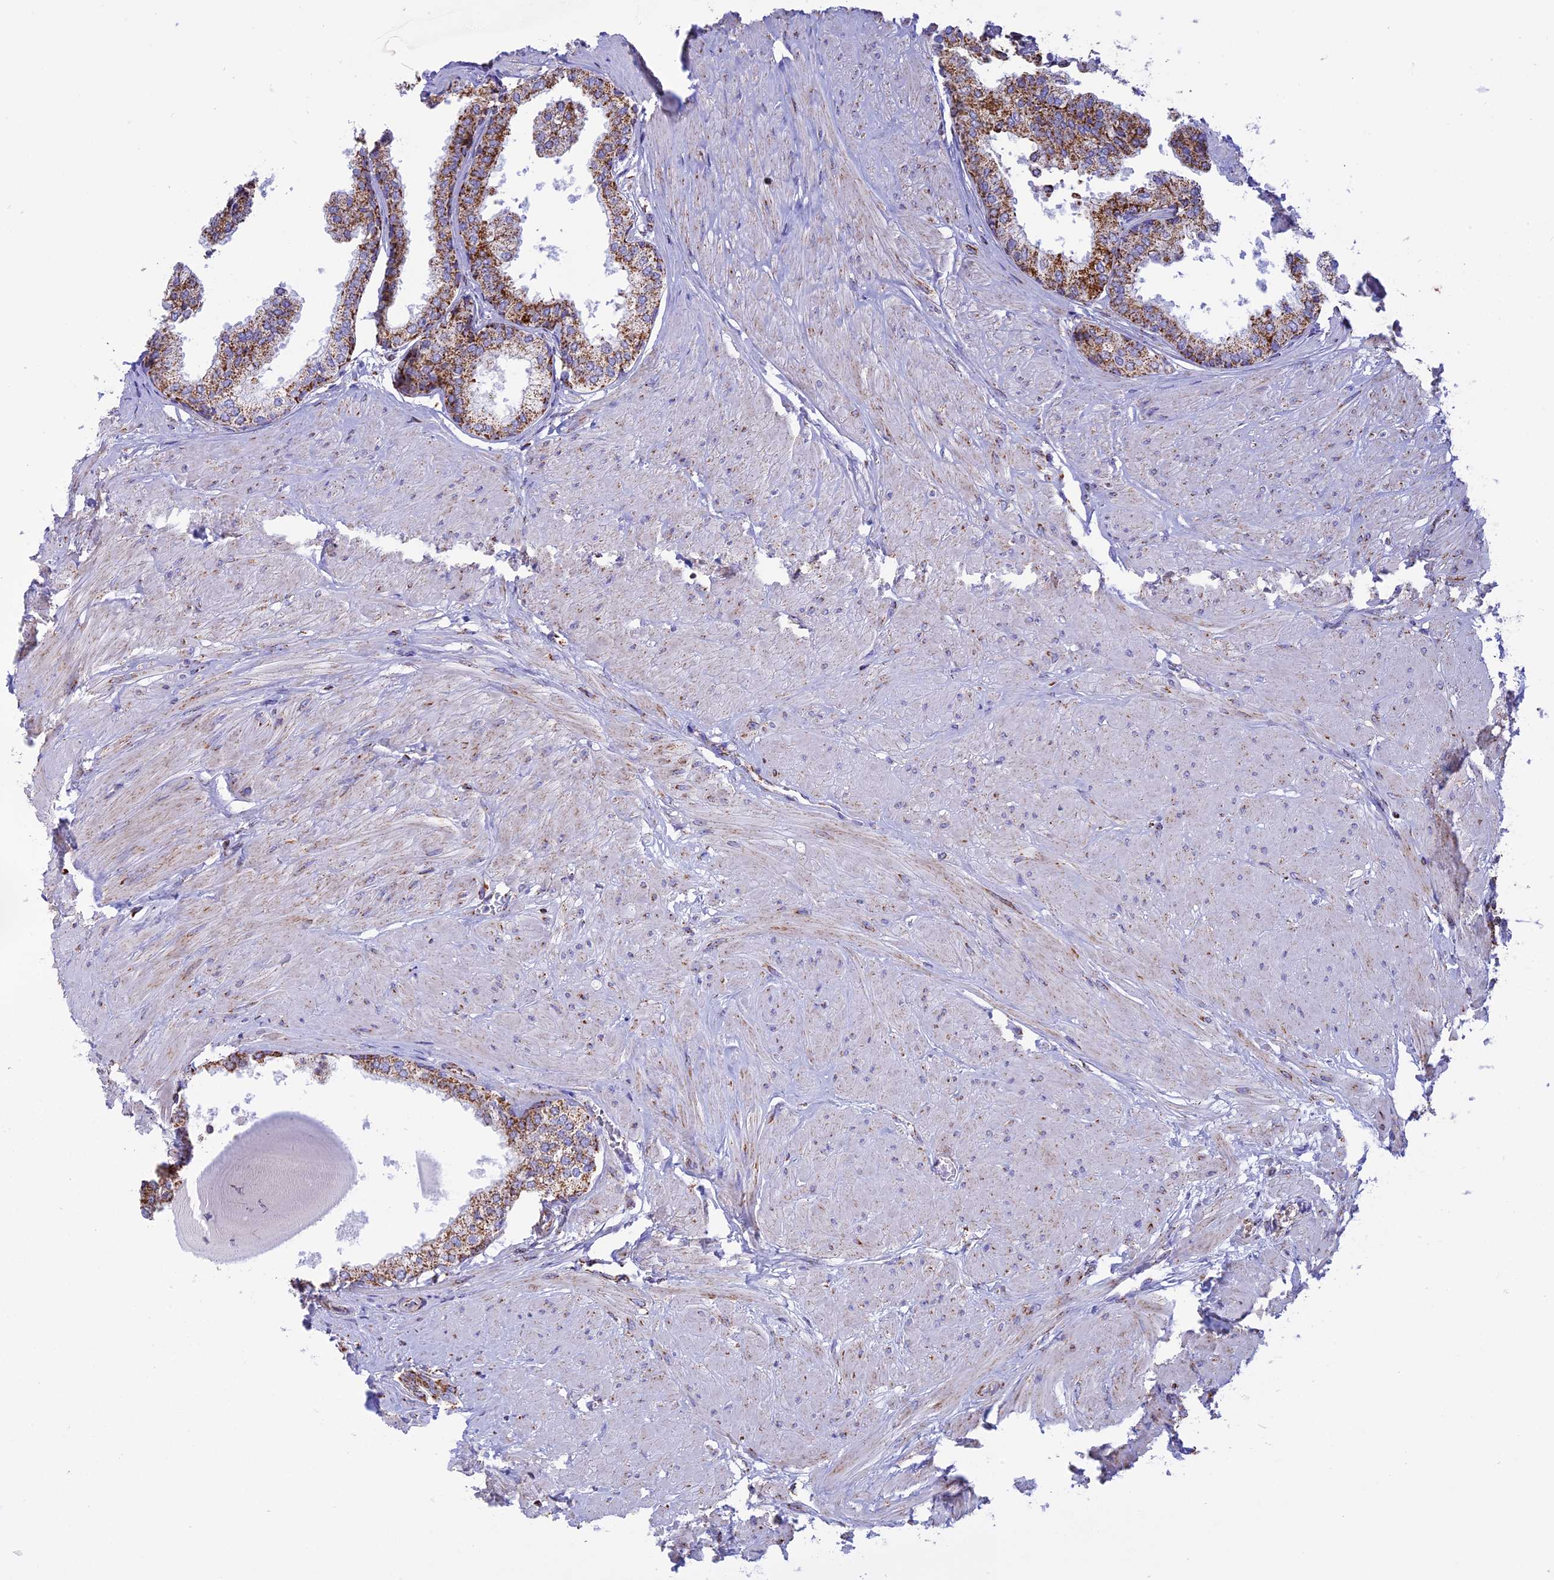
{"staining": {"intensity": "moderate", "quantity": ">75%", "location": "cytoplasmic/membranous"}, "tissue": "prostate", "cell_type": "Glandular cells", "image_type": "normal", "snomed": [{"axis": "morphology", "description": "Normal tissue, NOS"}, {"axis": "topography", "description": "Prostate"}], "caption": "Protein staining displays moderate cytoplasmic/membranous expression in approximately >75% of glandular cells in normal prostate. (Stains: DAB (3,3'-diaminobenzidine) in brown, nuclei in blue, Microscopy: brightfield microscopy at high magnification).", "gene": "KCNG1", "patient": {"sex": "male", "age": 48}}